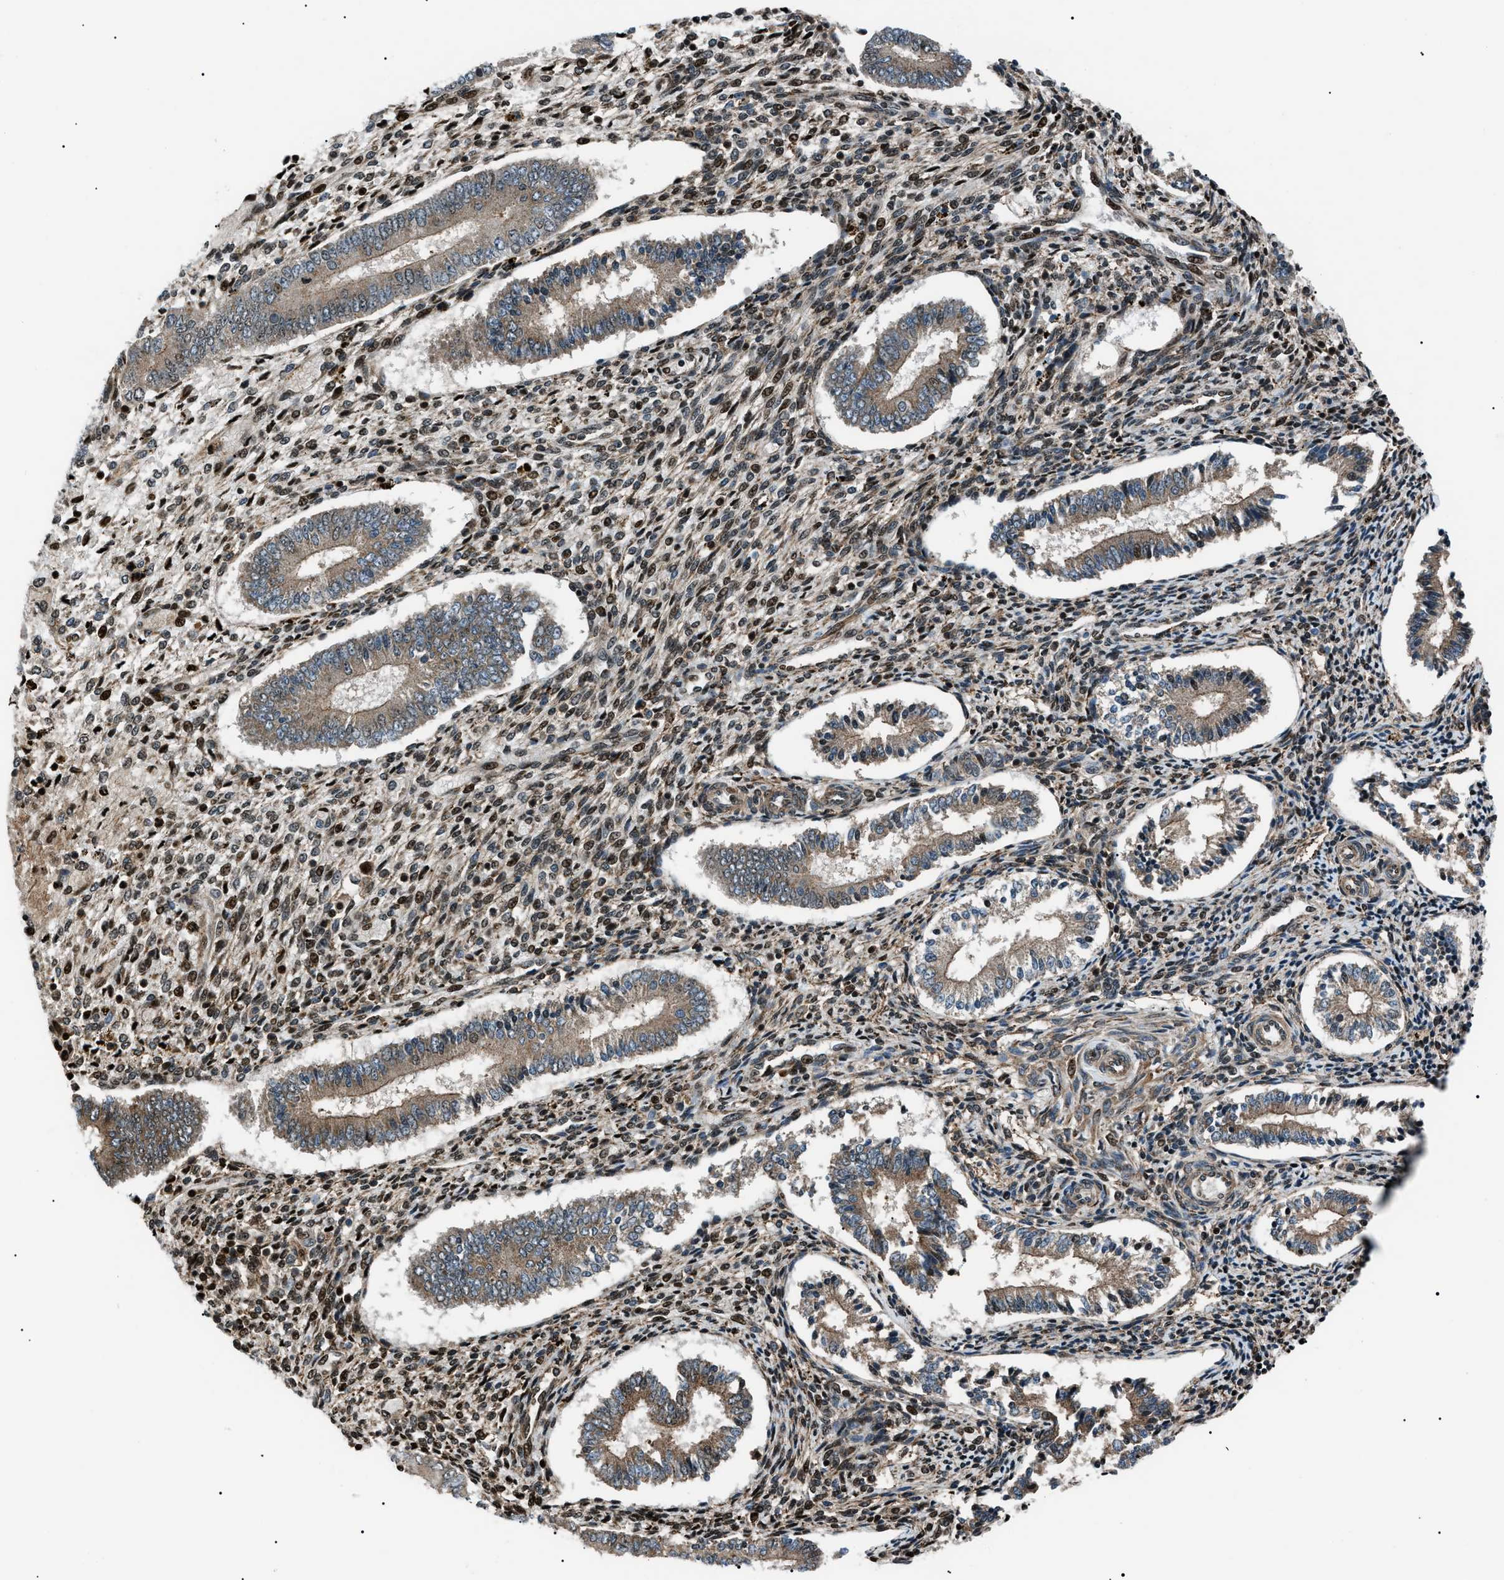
{"staining": {"intensity": "moderate", "quantity": "25%-75%", "location": "nuclear"}, "tissue": "endometrium", "cell_type": "Cells in endometrial stroma", "image_type": "normal", "snomed": [{"axis": "morphology", "description": "Normal tissue, NOS"}, {"axis": "topography", "description": "Endometrium"}], "caption": "Protein staining of normal endometrium reveals moderate nuclear expression in about 25%-75% of cells in endometrial stroma. The staining was performed using DAB to visualize the protein expression in brown, while the nuclei were stained in blue with hematoxylin (Magnification: 20x).", "gene": "PRKX", "patient": {"sex": "female", "age": 42}}